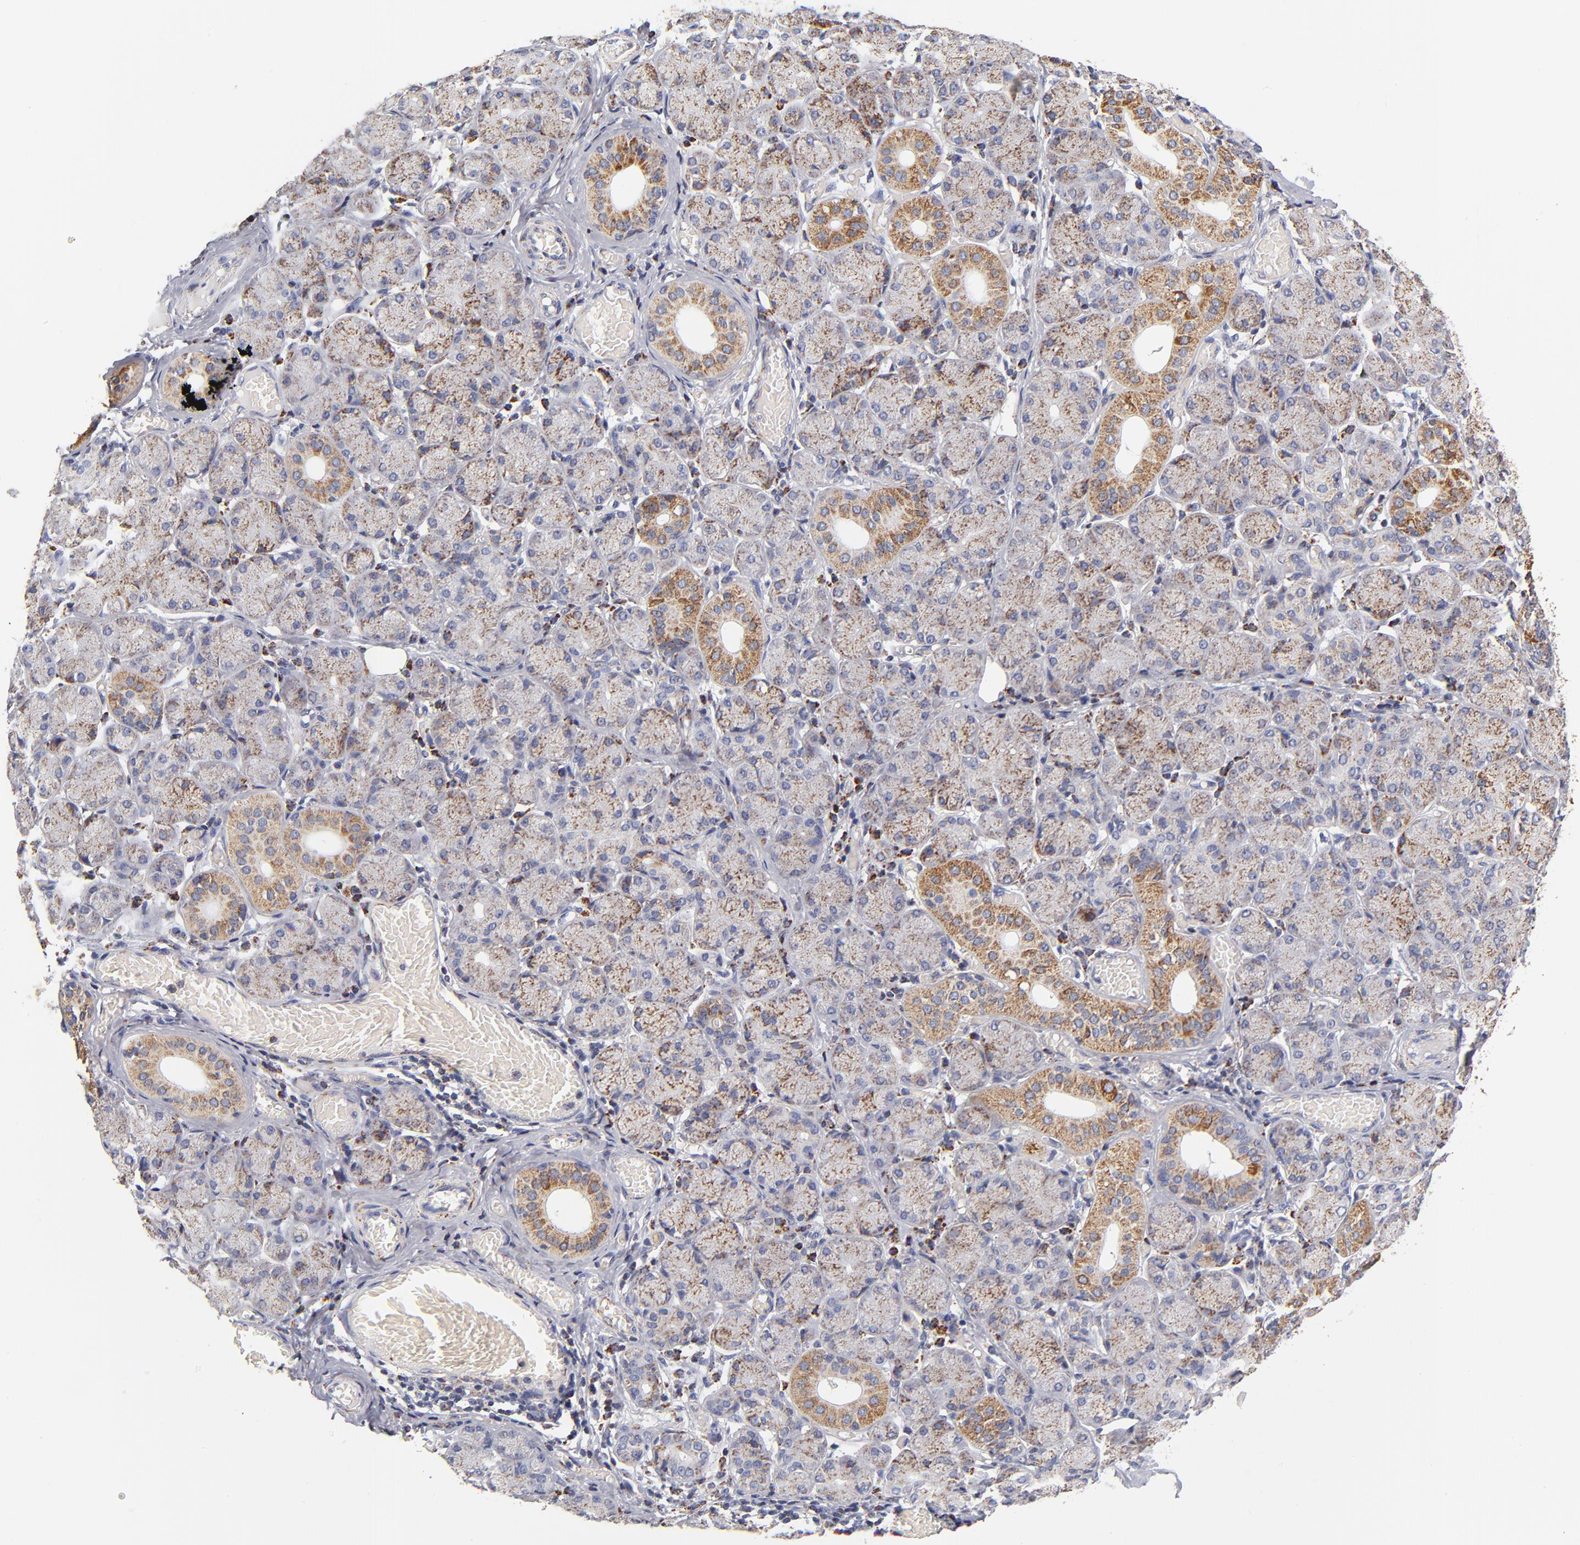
{"staining": {"intensity": "strong", "quantity": "25%-75%", "location": "cytoplasmic/membranous"}, "tissue": "salivary gland", "cell_type": "Glandular cells", "image_type": "normal", "snomed": [{"axis": "morphology", "description": "Normal tissue, NOS"}, {"axis": "topography", "description": "Salivary gland"}], "caption": "An image of human salivary gland stained for a protein reveals strong cytoplasmic/membranous brown staining in glandular cells. (DAB (3,3'-diaminobenzidine) IHC, brown staining for protein, blue staining for nuclei).", "gene": "ECHS1", "patient": {"sex": "female", "age": 24}}